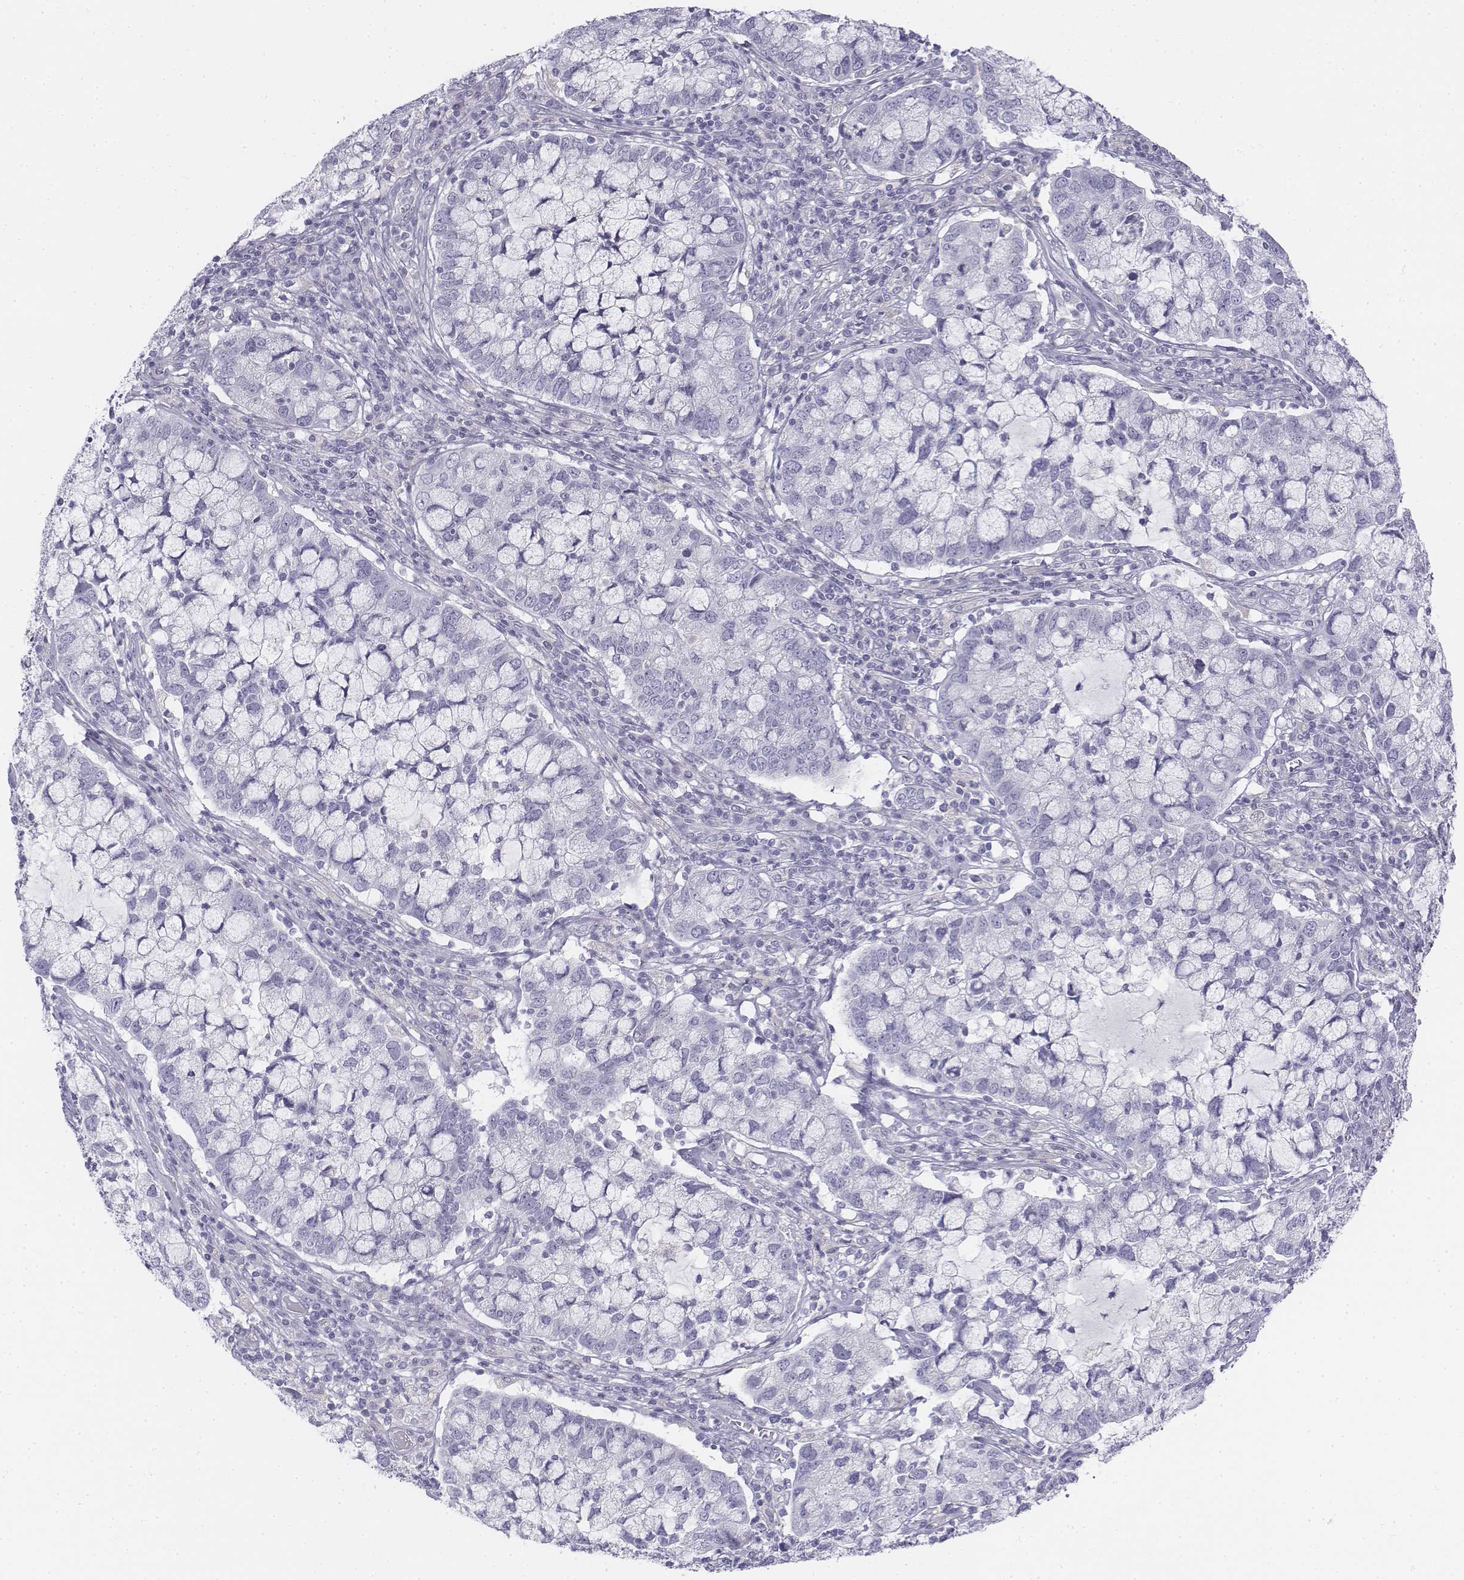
{"staining": {"intensity": "negative", "quantity": "none", "location": "none"}, "tissue": "cervical cancer", "cell_type": "Tumor cells", "image_type": "cancer", "snomed": [{"axis": "morphology", "description": "Adenocarcinoma, NOS"}, {"axis": "topography", "description": "Cervix"}], "caption": "Tumor cells show no significant expression in cervical adenocarcinoma. Brightfield microscopy of immunohistochemistry (IHC) stained with DAB (brown) and hematoxylin (blue), captured at high magnification.", "gene": "TH", "patient": {"sex": "female", "age": 40}}